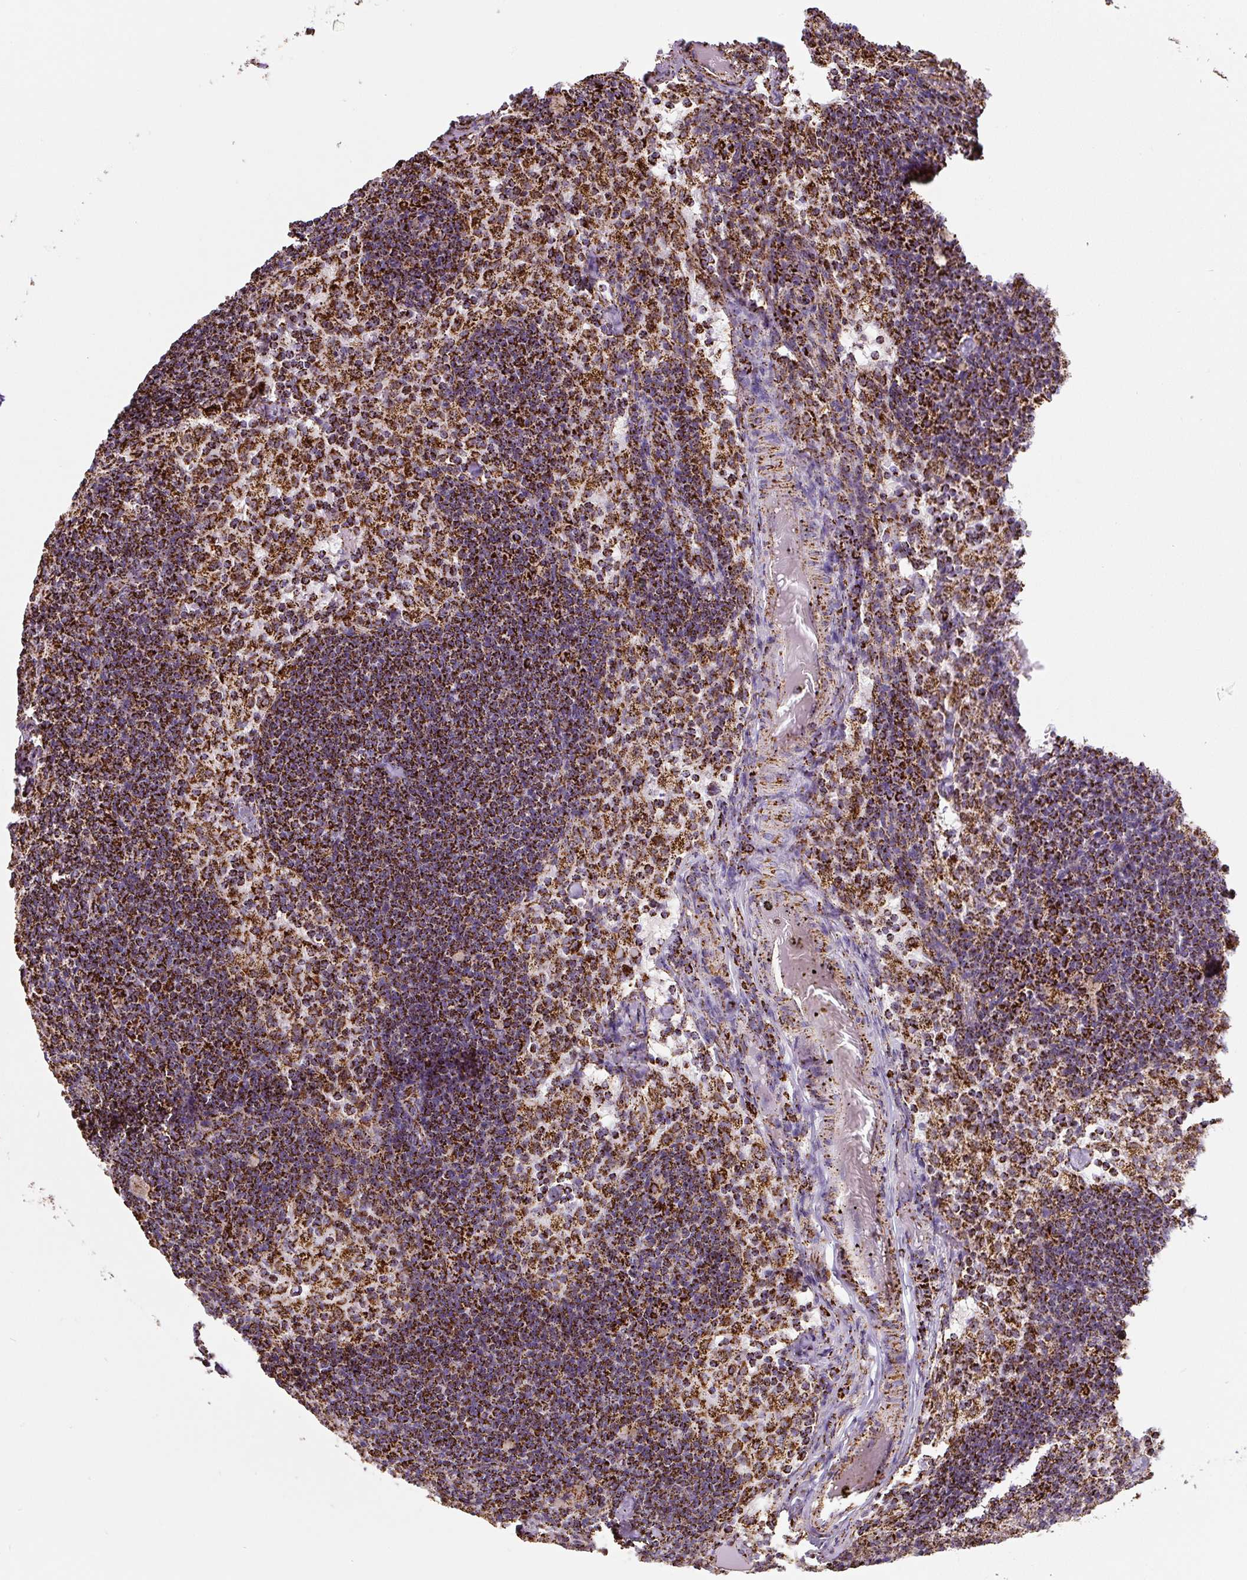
{"staining": {"intensity": "strong", "quantity": ">75%", "location": "cytoplasmic/membranous"}, "tissue": "lymph node", "cell_type": "Germinal center cells", "image_type": "normal", "snomed": [{"axis": "morphology", "description": "Normal tissue, NOS"}, {"axis": "topography", "description": "Lymph node"}], "caption": "Protein expression analysis of normal lymph node shows strong cytoplasmic/membranous expression in approximately >75% of germinal center cells. Using DAB (brown) and hematoxylin (blue) stains, captured at high magnification using brightfield microscopy.", "gene": "ATP5F1A", "patient": {"sex": "male", "age": 49}}